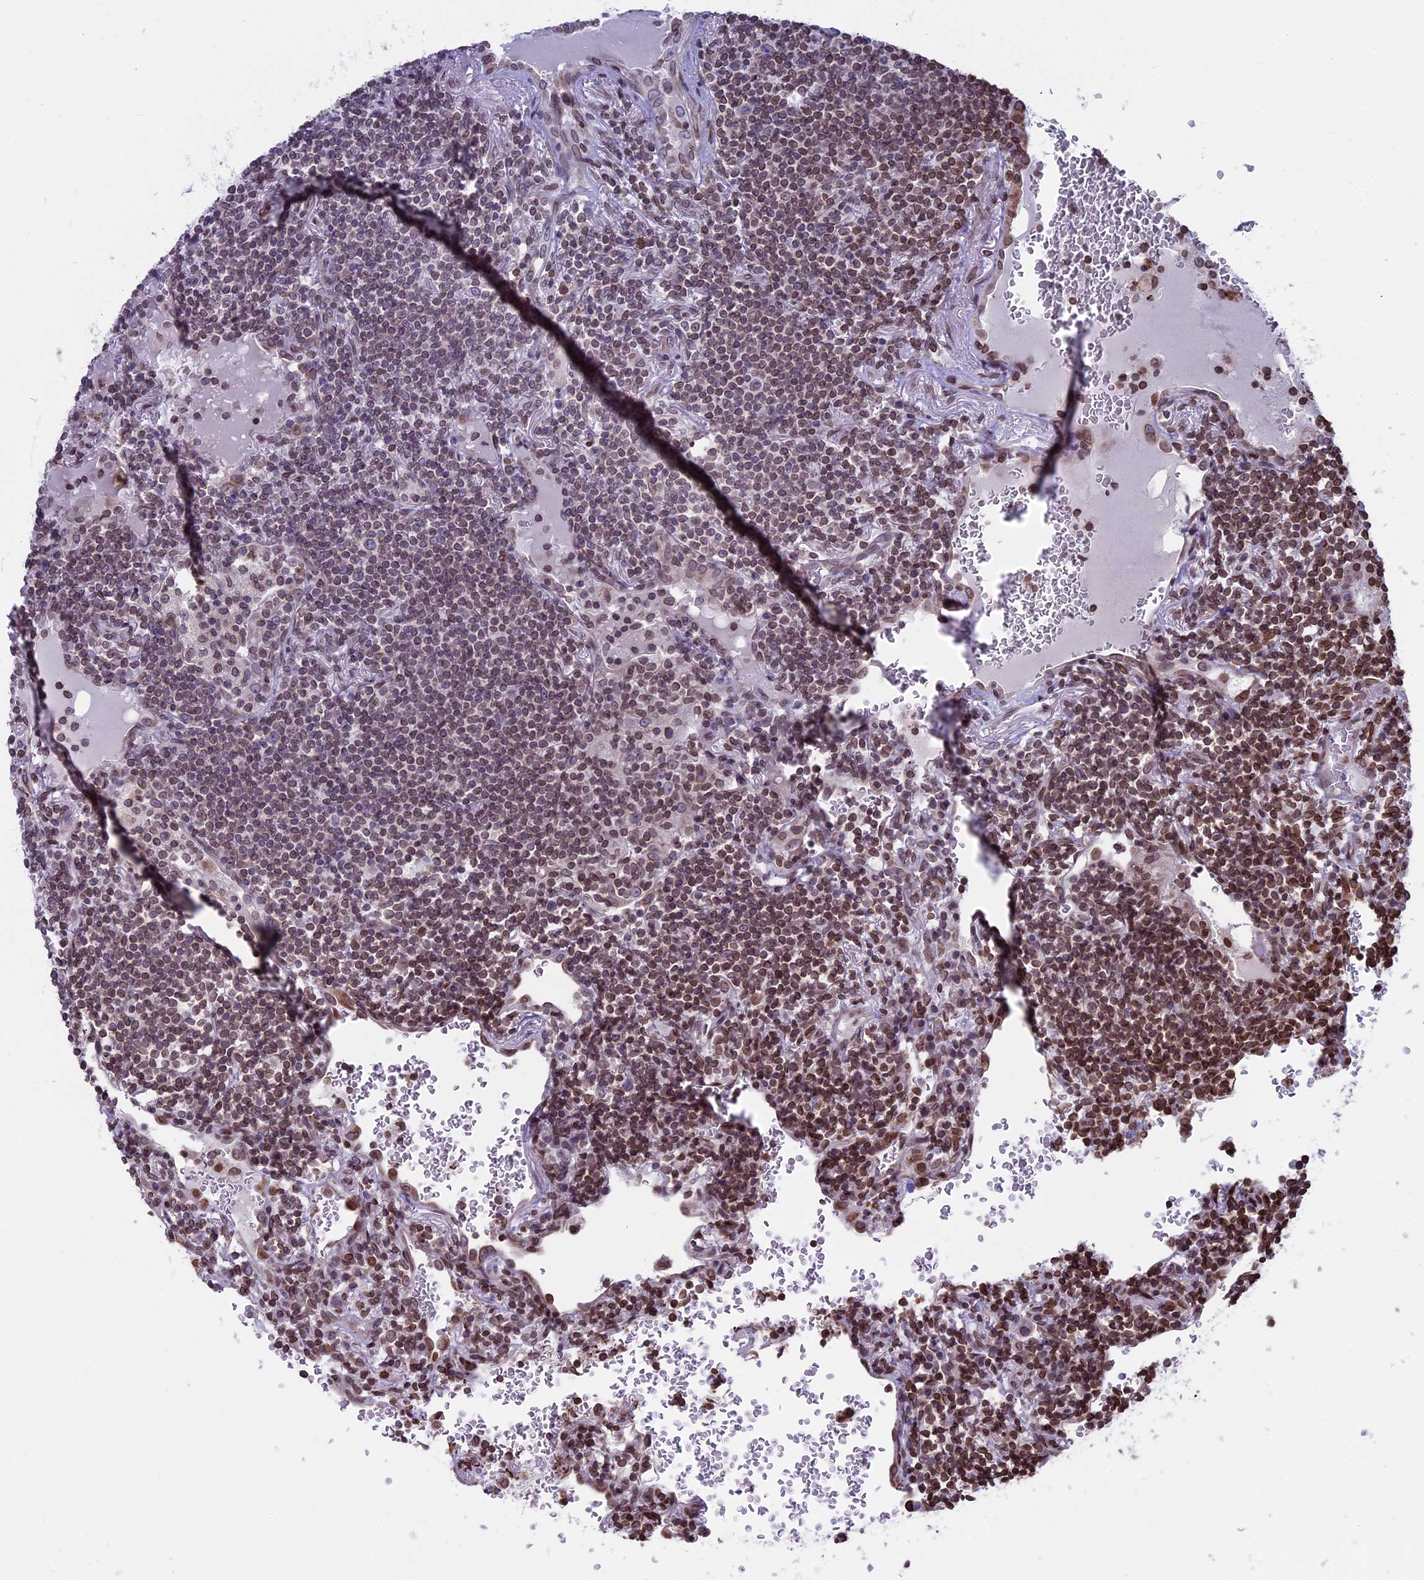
{"staining": {"intensity": "moderate", "quantity": ">75%", "location": "cytoplasmic/membranous,nuclear"}, "tissue": "lymphoma", "cell_type": "Tumor cells", "image_type": "cancer", "snomed": [{"axis": "morphology", "description": "Malignant lymphoma, non-Hodgkin's type, Low grade"}, {"axis": "topography", "description": "Lung"}], "caption": "Immunohistochemical staining of human malignant lymphoma, non-Hodgkin's type (low-grade) shows medium levels of moderate cytoplasmic/membranous and nuclear positivity in approximately >75% of tumor cells.", "gene": "PTCHD4", "patient": {"sex": "female", "age": 71}}